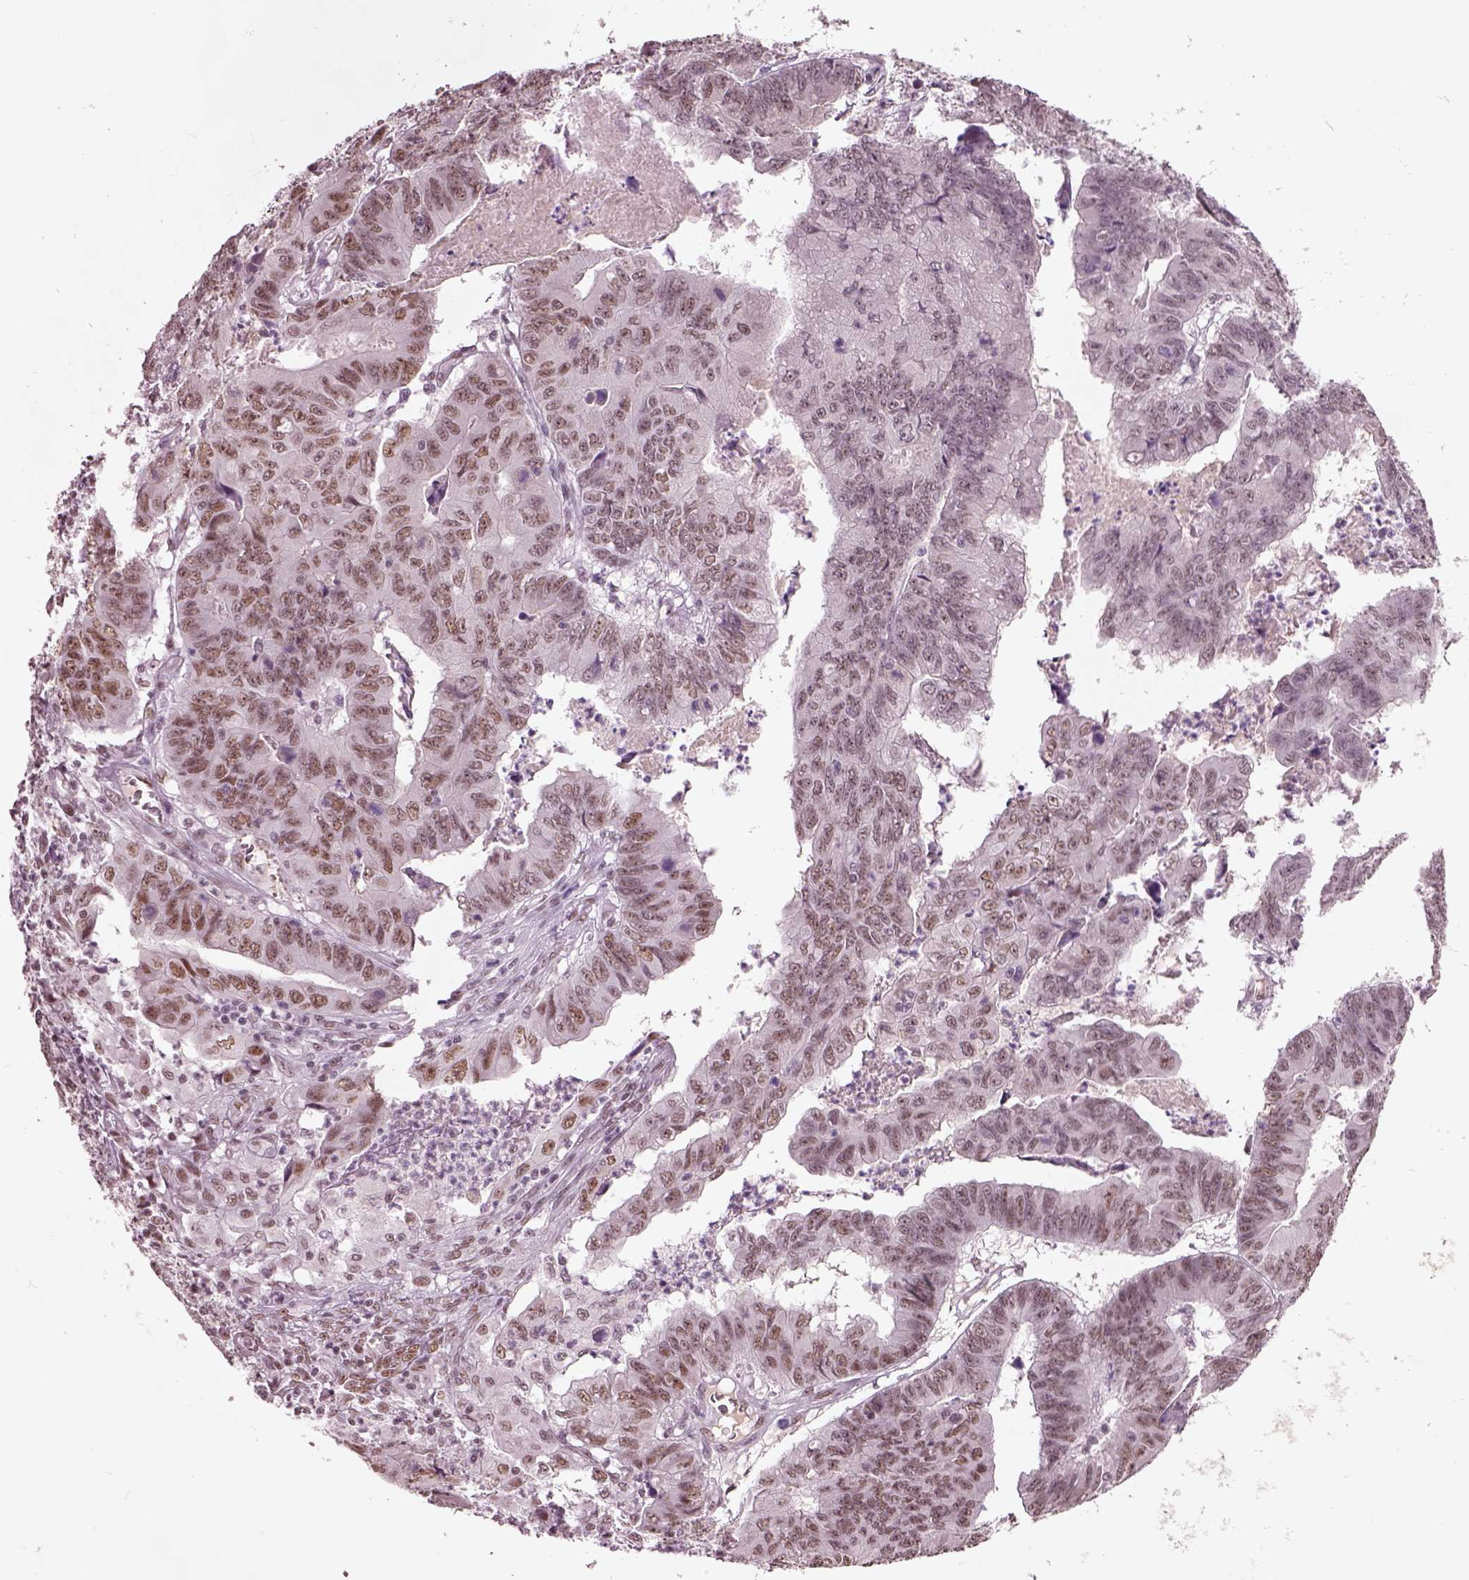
{"staining": {"intensity": "moderate", "quantity": "25%-75%", "location": "nuclear"}, "tissue": "stomach cancer", "cell_type": "Tumor cells", "image_type": "cancer", "snomed": [{"axis": "morphology", "description": "Adenocarcinoma, NOS"}, {"axis": "topography", "description": "Stomach, lower"}], "caption": "Immunohistochemical staining of stomach cancer (adenocarcinoma) reveals medium levels of moderate nuclear protein staining in approximately 25%-75% of tumor cells.", "gene": "SEPHS1", "patient": {"sex": "male", "age": 77}}